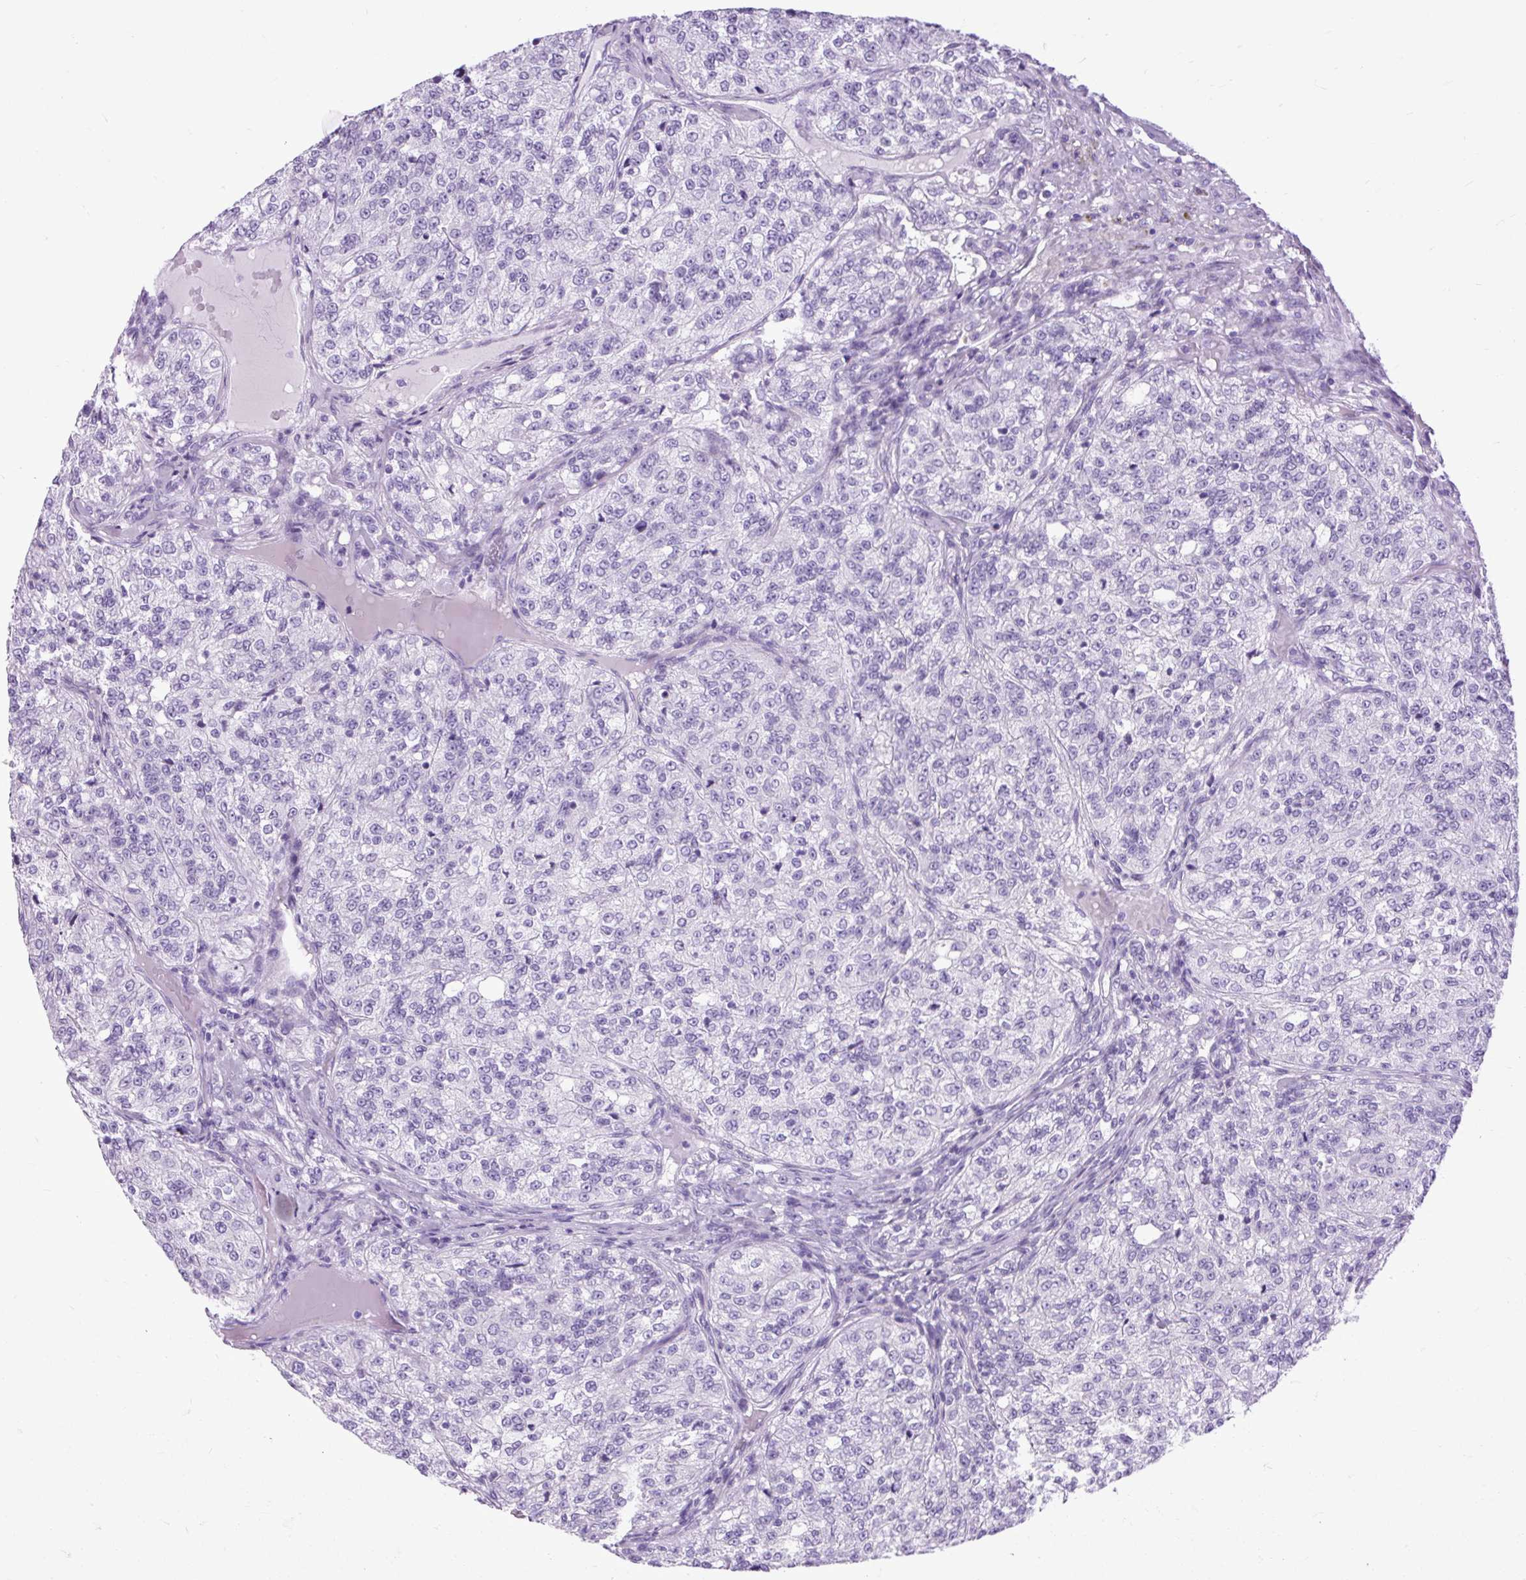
{"staining": {"intensity": "negative", "quantity": "none", "location": "none"}, "tissue": "renal cancer", "cell_type": "Tumor cells", "image_type": "cancer", "snomed": [{"axis": "morphology", "description": "Adenocarcinoma, NOS"}, {"axis": "topography", "description": "Kidney"}], "caption": "The photomicrograph displays no staining of tumor cells in renal cancer (adenocarcinoma). (Immunohistochemistry, brightfield microscopy, high magnification).", "gene": "DPP6", "patient": {"sex": "female", "age": 63}}